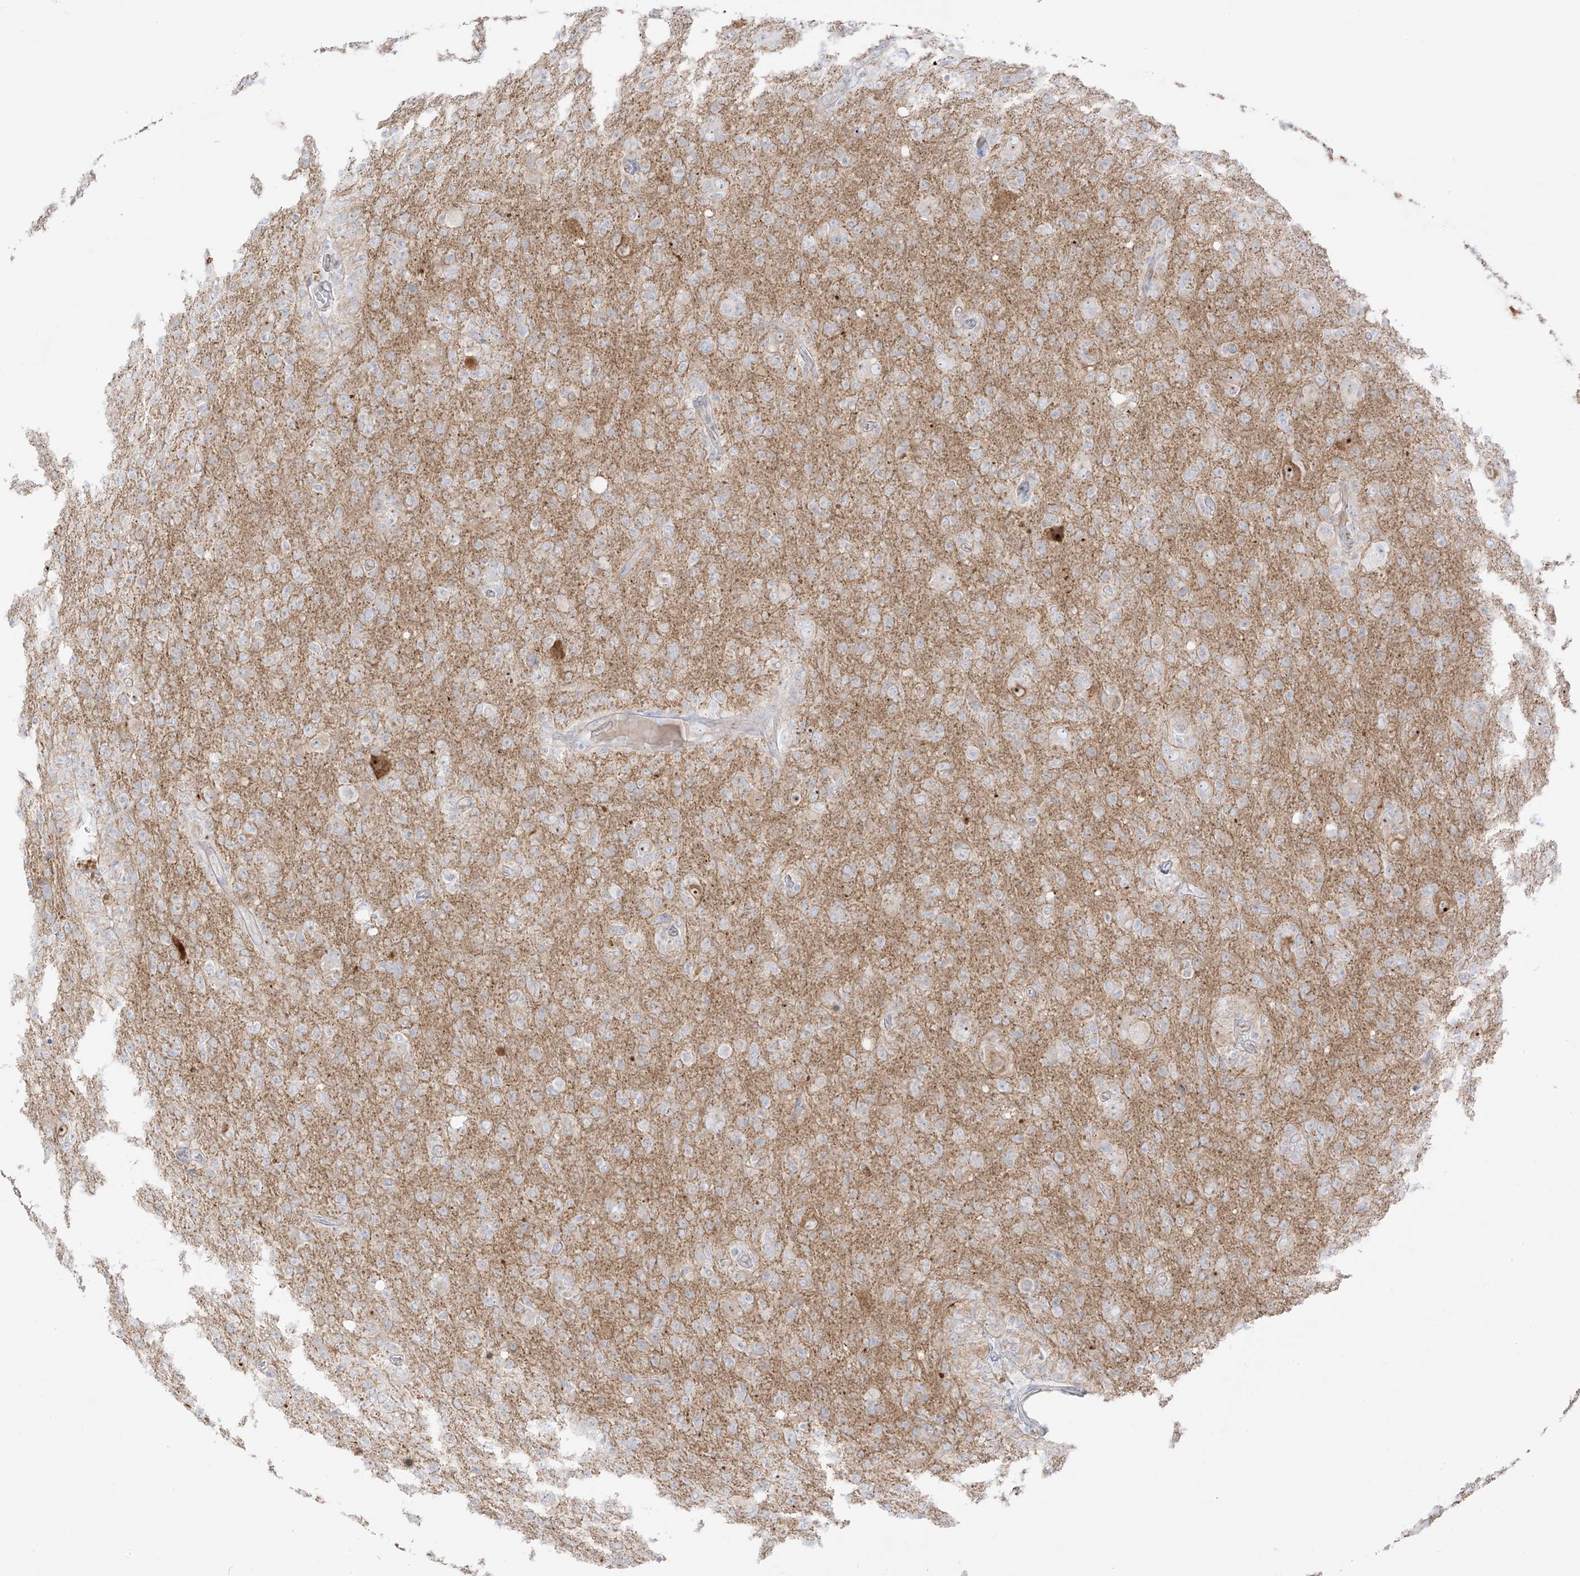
{"staining": {"intensity": "negative", "quantity": "none", "location": "none"}, "tissue": "glioma", "cell_type": "Tumor cells", "image_type": "cancer", "snomed": [{"axis": "morphology", "description": "Glioma, malignant, High grade"}, {"axis": "topography", "description": "Brain"}], "caption": "Photomicrograph shows no significant protein positivity in tumor cells of malignant glioma (high-grade).", "gene": "C11orf87", "patient": {"sex": "female", "age": 57}}